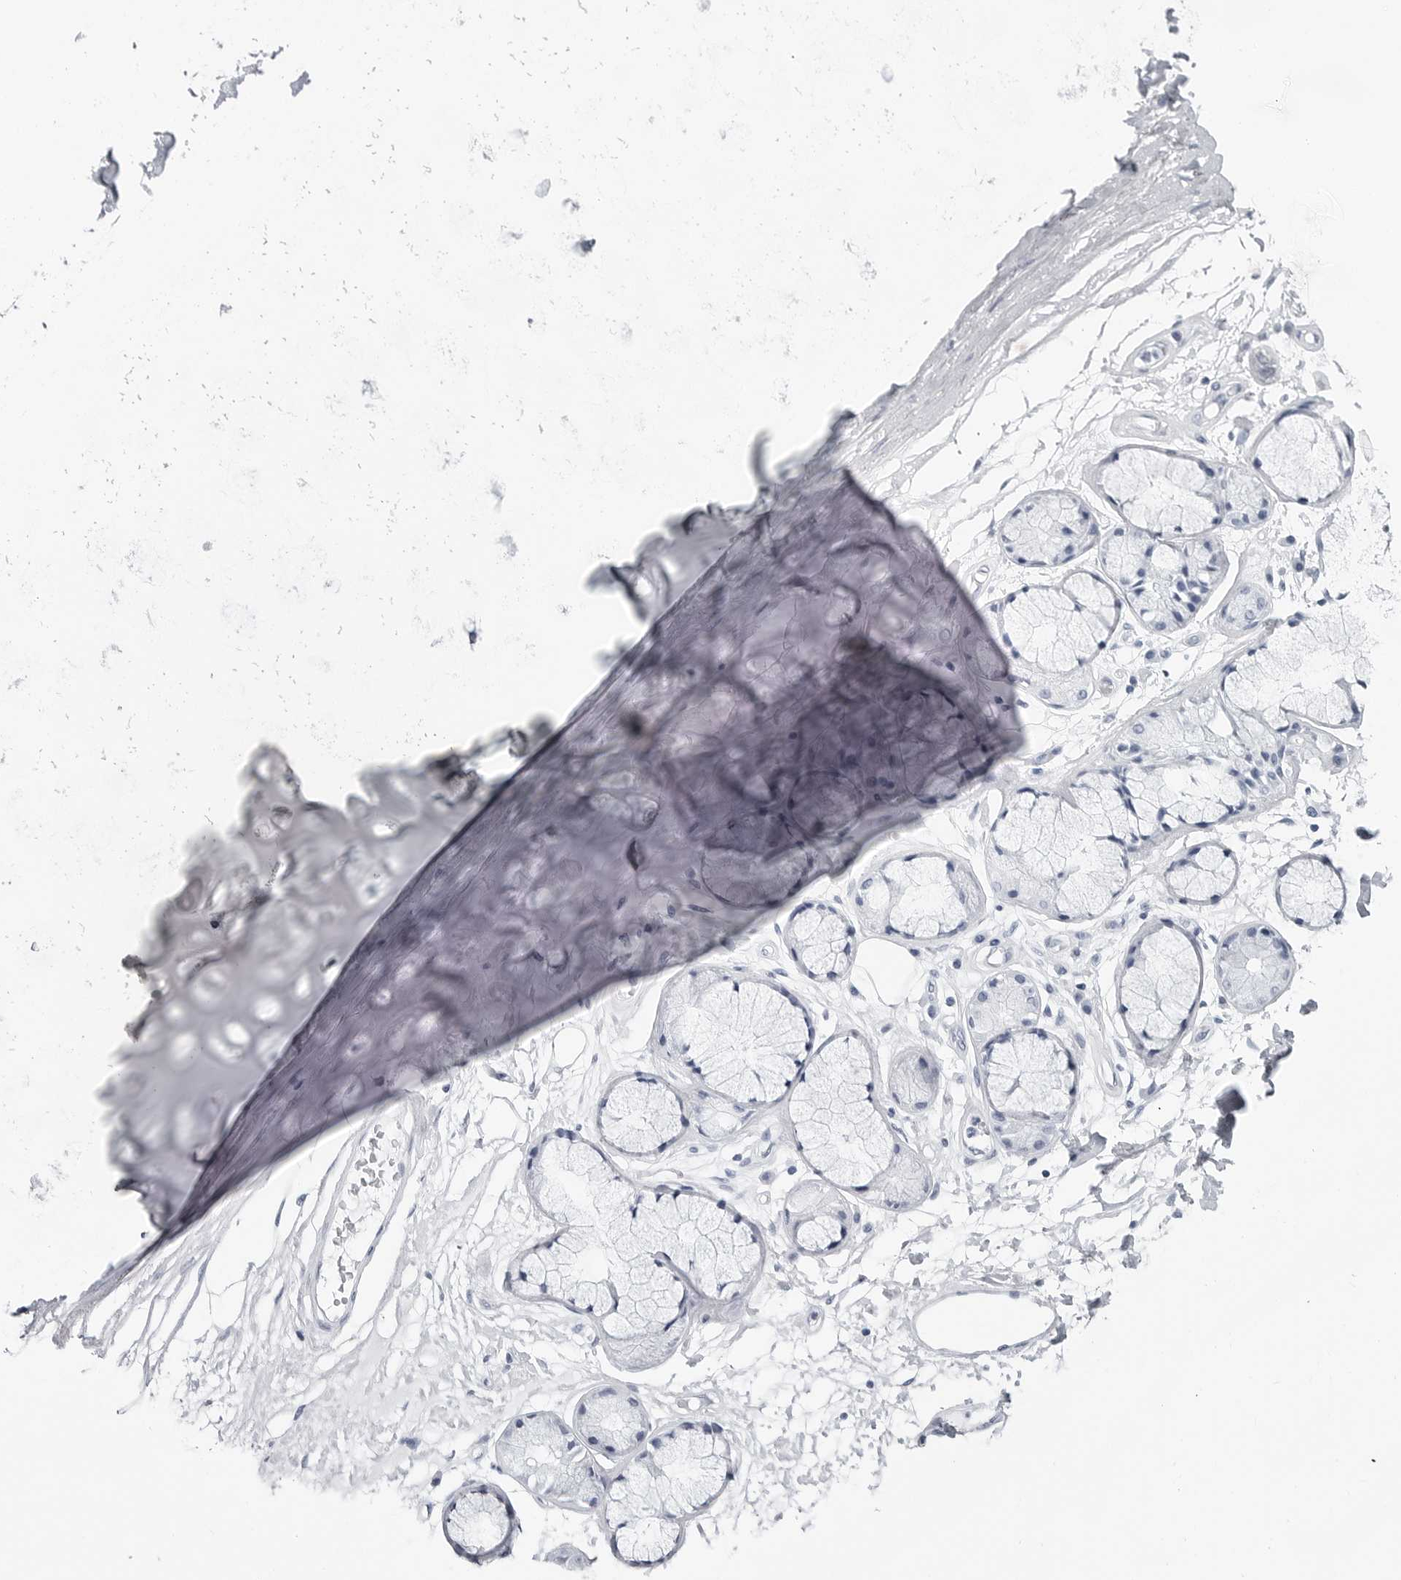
{"staining": {"intensity": "negative", "quantity": "none", "location": "none"}, "tissue": "adipose tissue", "cell_type": "Adipocytes", "image_type": "normal", "snomed": [{"axis": "morphology", "description": "Normal tissue, NOS"}, {"axis": "topography", "description": "Bronchus"}], "caption": "The image demonstrates no staining of adipocytes in benign adipose tissue. (IHC, brightfield microscopy, high magnification).", "gene": "CSH1", "patient": {"sex": "male", "age": 66}}